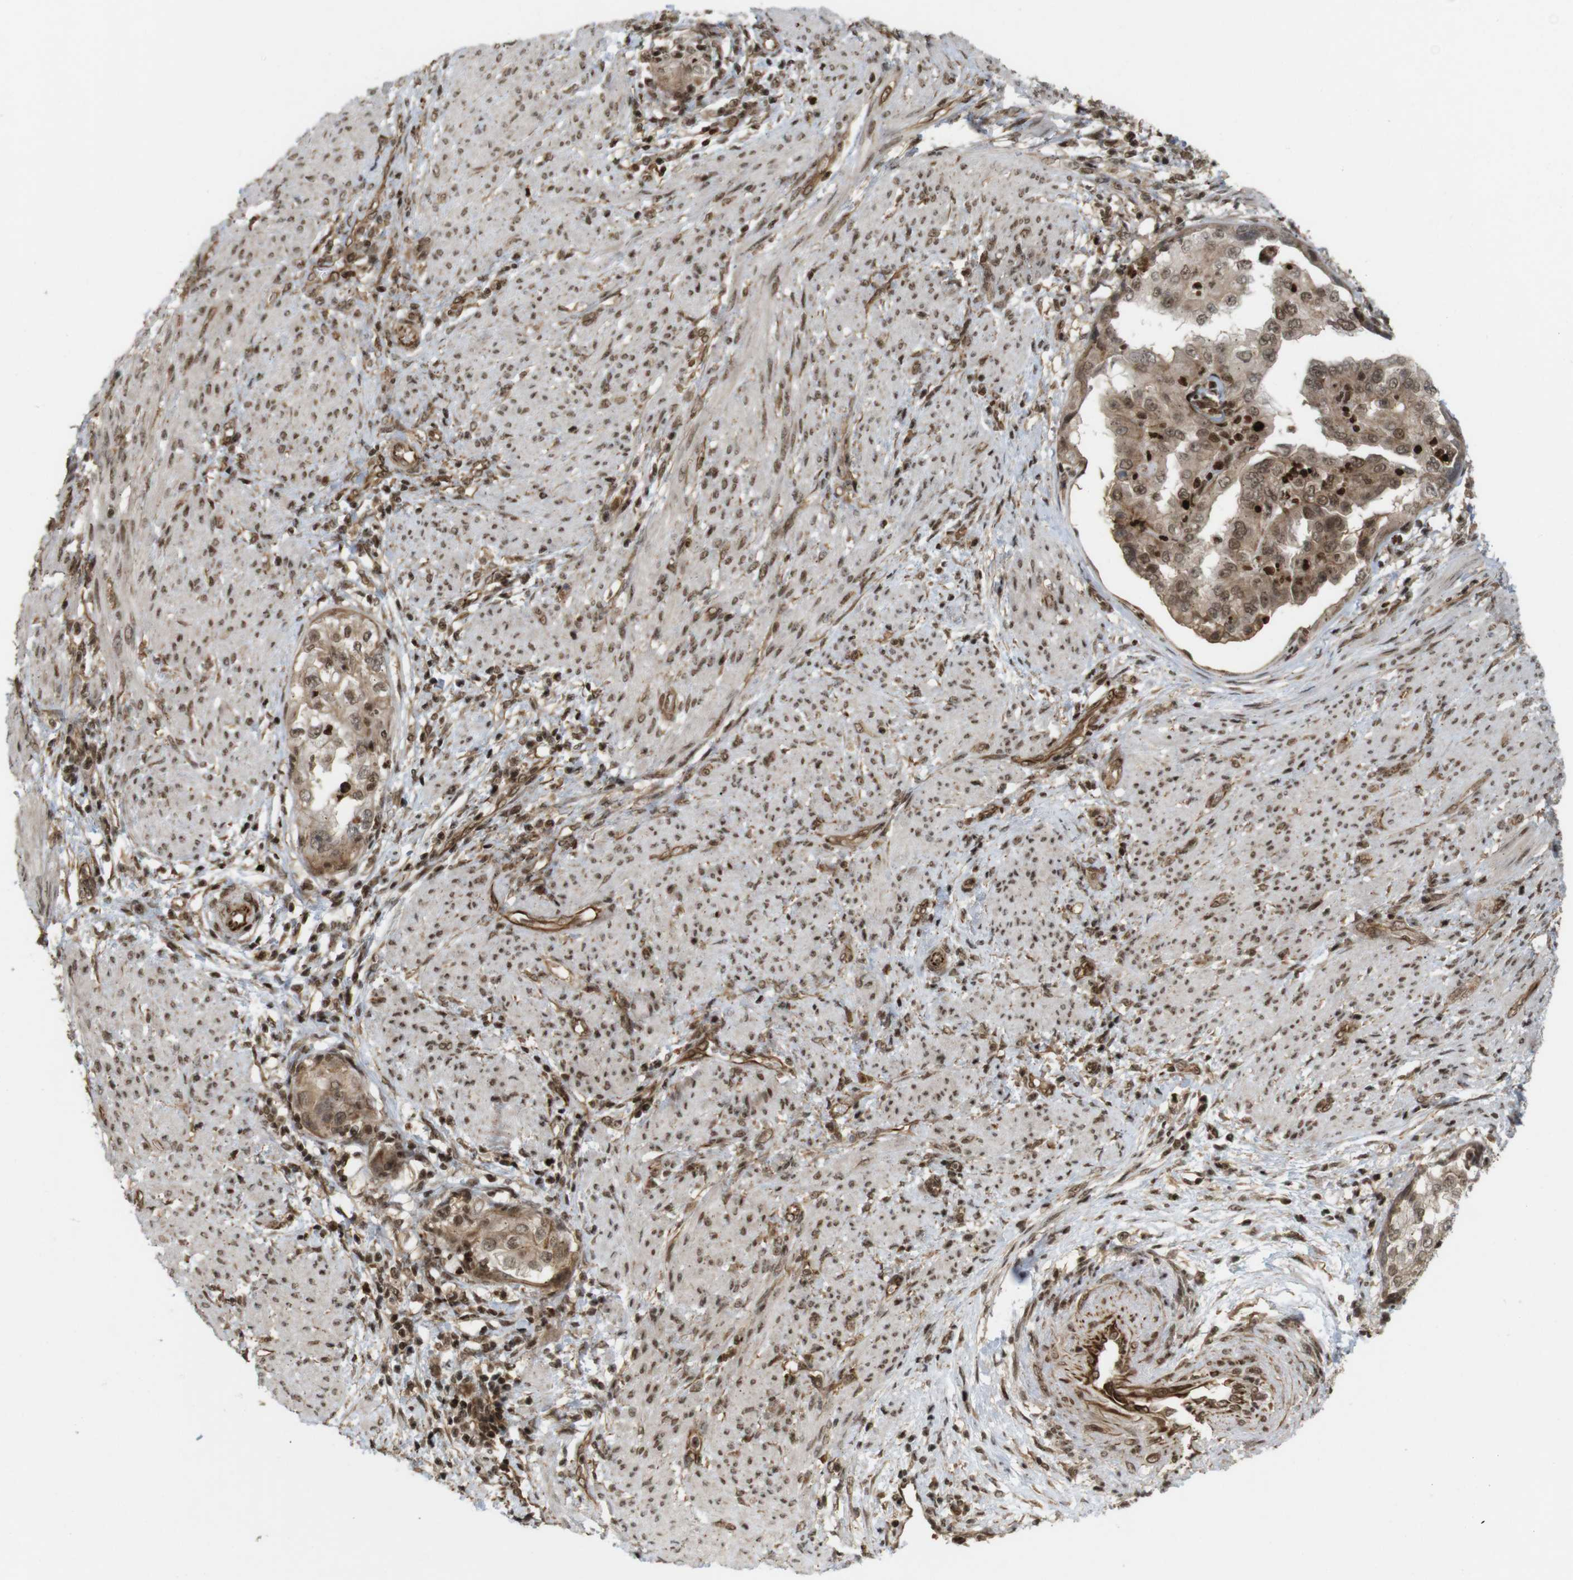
{"staining": {"intensity": "moderate", "quantity": ">75%", "location": "cytoplasmic/membranous,nuclear"}, "tissue": "endometrial cancer", "cell_type": "Tumor cells", "image_type": "cancer", "snomed": [{"axis": "morphology", "description": "Adenocarcinoma, NOS"}, {"axis": "topography", "description": "Endometrium"}], "caption": "A photomicrograph of endometrial adenocarcinoma stained for a protein displays moderate cytoplasmic/membranous and nuclear brown staining in tumor cells. The staining was performed using DAB (3,3'-diaminobenzidine), with brown indicating positive protein expression. Nuclei are stained blue with hematoxylin.", "gene": "SP2", "patient": {"sex": "female", "age": 85}}